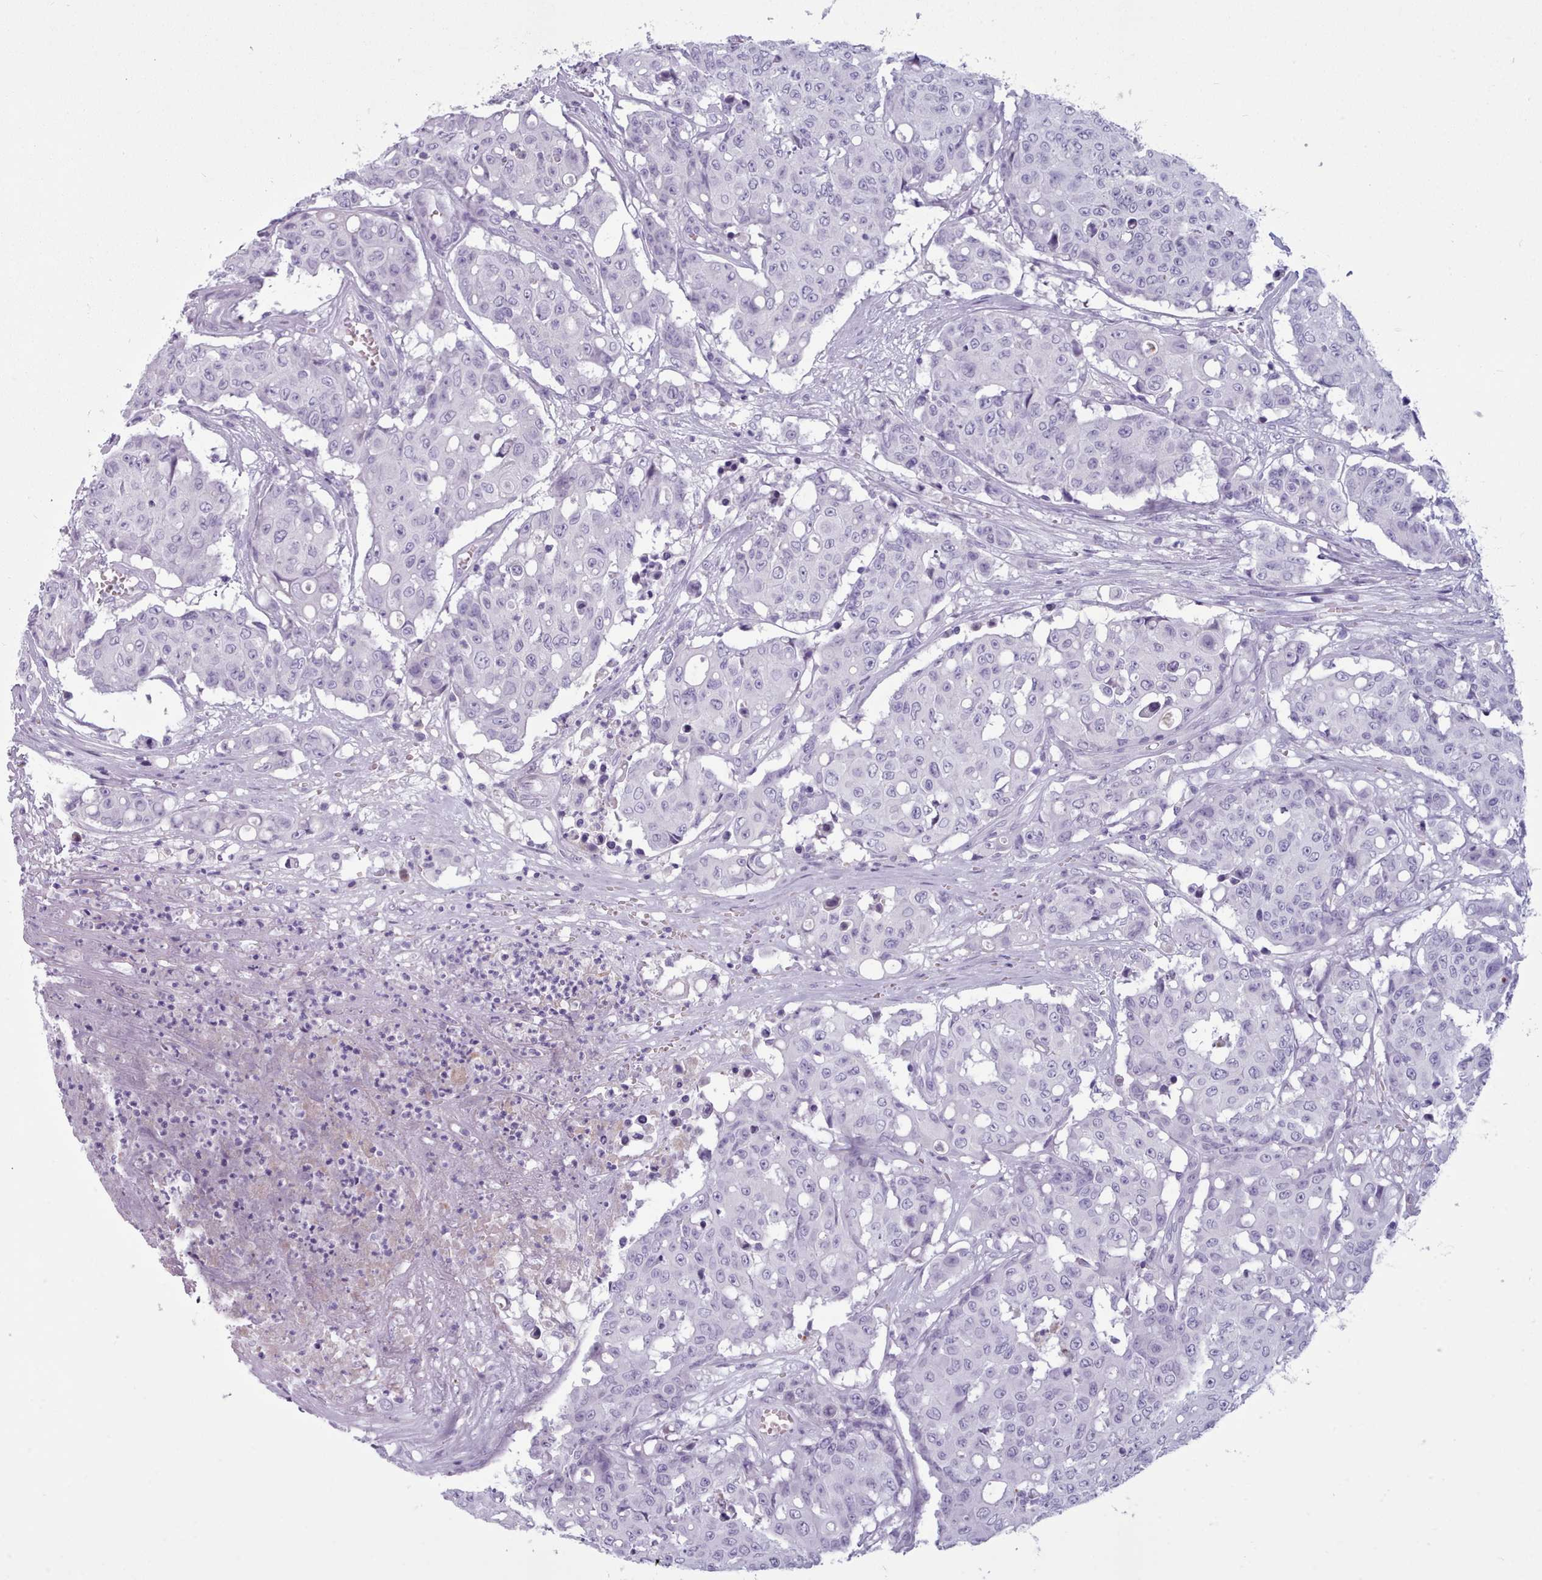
{"staining": {"intensity": "negative", "quantity": "none", "location": "none"}, "tissue": "colorectal cancer", "cell_type": "Tumor cells", "image_type": "cancer", "snomed": [{"axis": "morphology", "description": "Adenocarcinoma, NOS"}, {"axis": "topography", "description": "Colon"}], "caption": "The immunohistochemistry (IHC) image has no significant expression in tumor cells of colorectal adenocarcinoma tissue.", "gene": "ZNF43", "patient": {"sex": "male", "age": 51}}